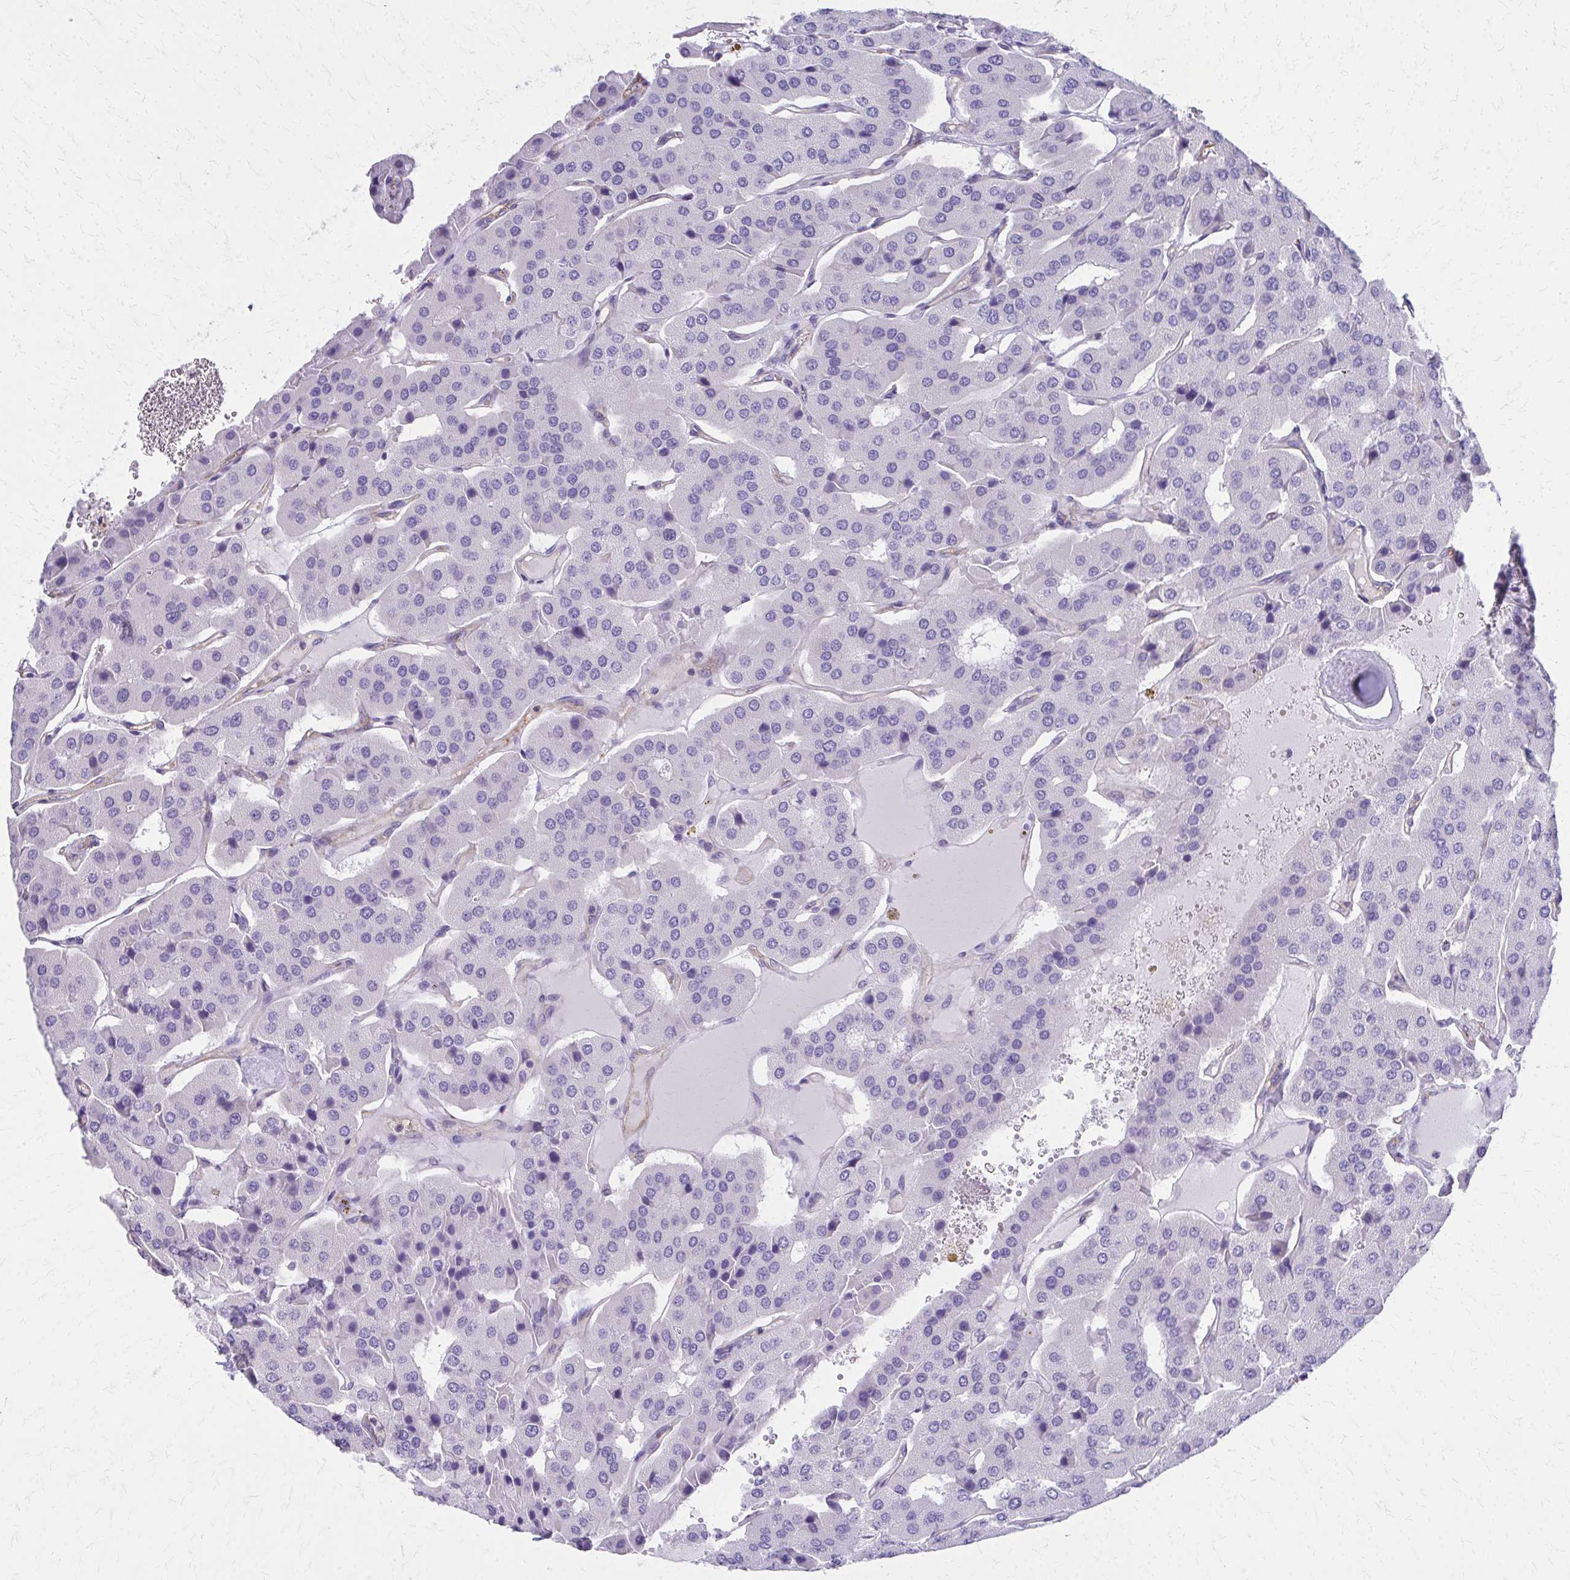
{"staining": {"intensity": "negative", "quantity": "none", "location": "none"}, "tissue": "parathyroid gland", "cell_type": "Glandular cells", "image_type": "normal", "snomed": [{"axis": "morphology", "description": "Normal tissue, NOS"}, {"axis": "morphology", "description": "Adenoma, NOS"}, {"axis": "topography", "description": "Parathyroid gland"}], "caption": "The photomicrograph shows no staining of glandular cells in normal parathyroid gland.", "gene": "TPSG1", "patient": {"sex": "female", "age": 86}}